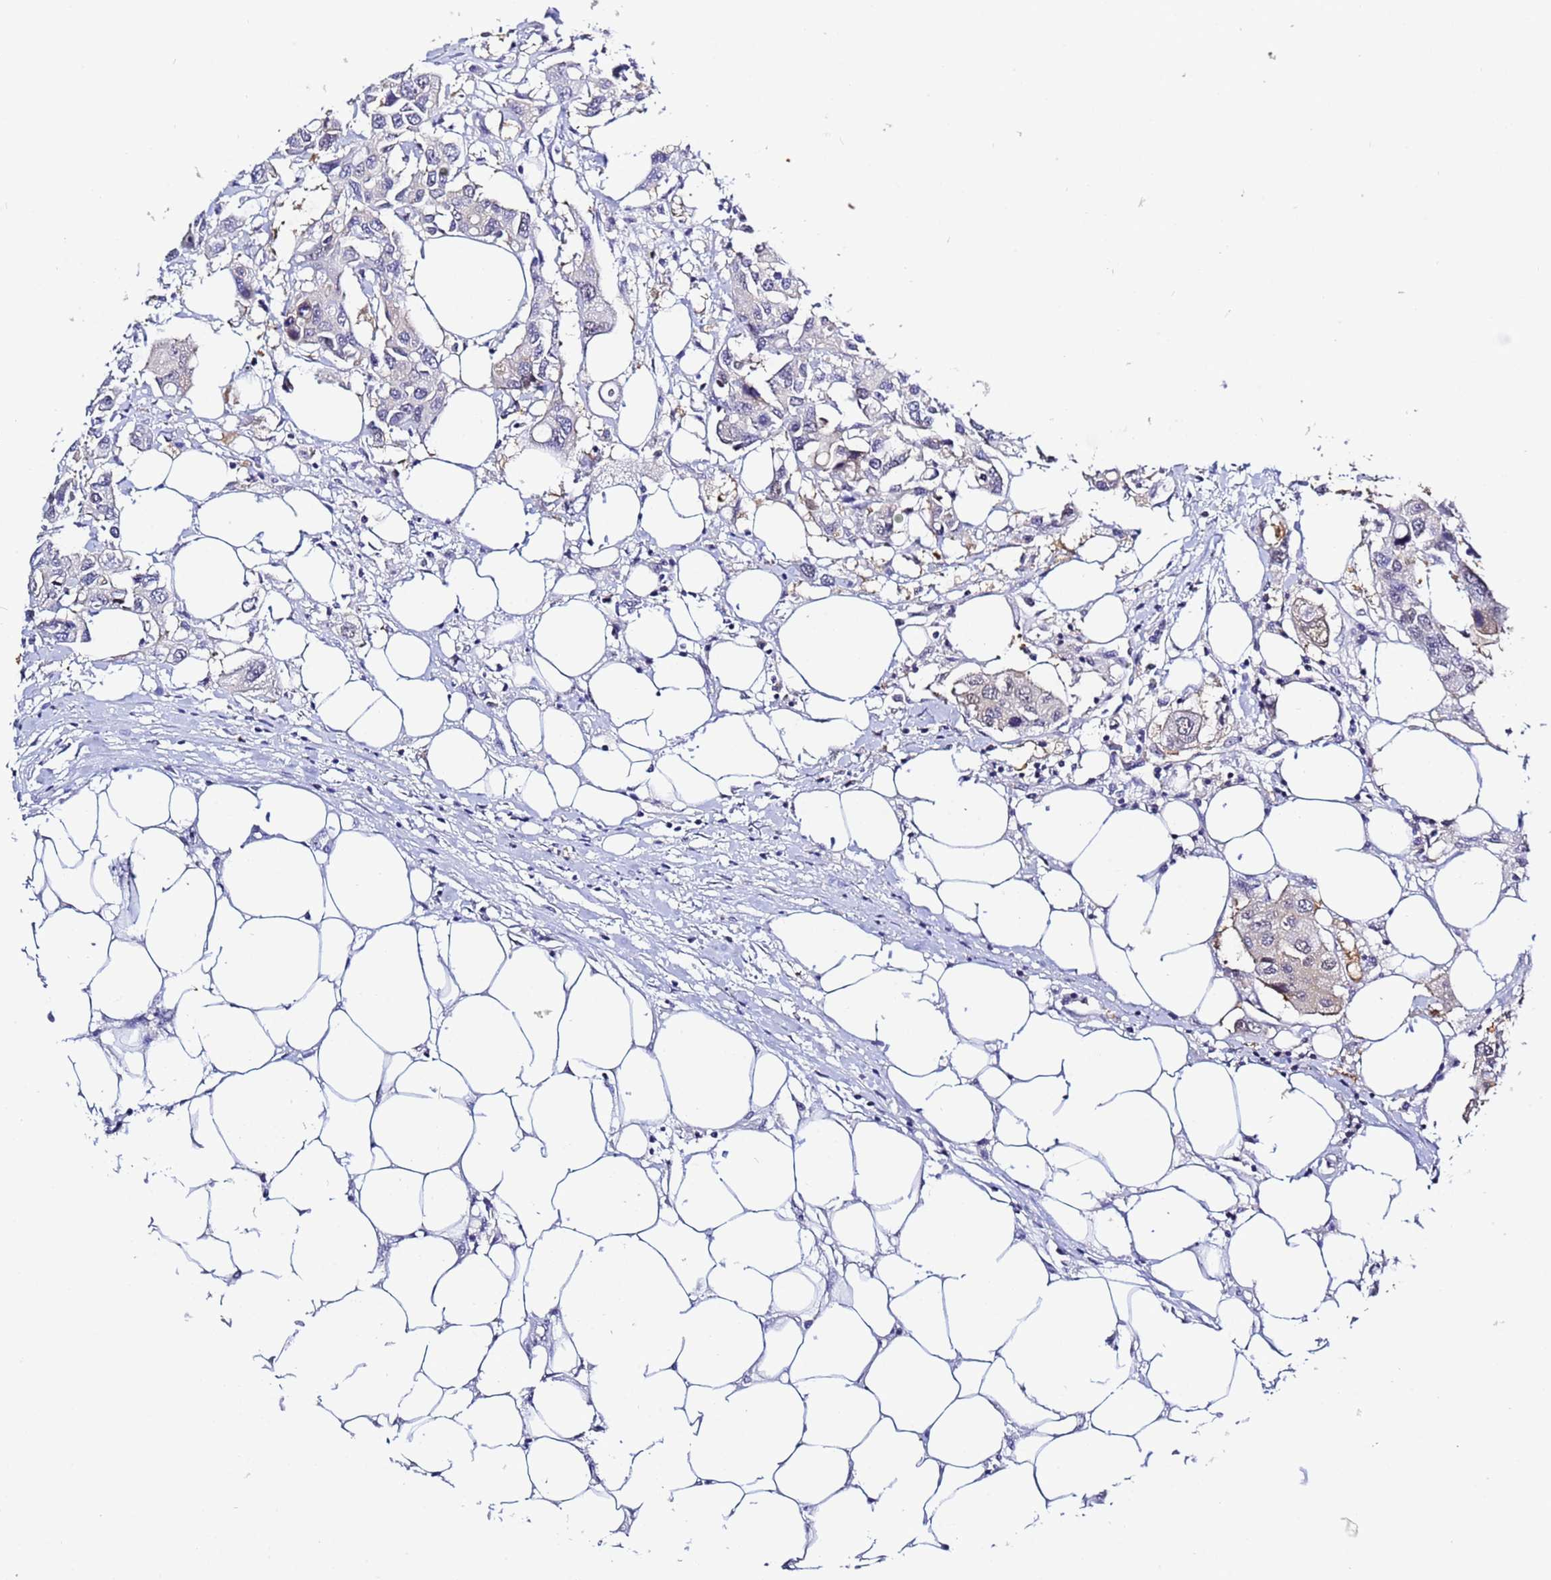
{"staining": {"intensity": "negative", "quantity": "none", "location": "none"}, "tissue": "colorectal cancer", "cell_type": "Tumor cells", "image_type": "cancer", "snomed": [{"axis": "morphology", "description": "Adenocarcinoma, NOS"}, {"axis": "topography", "description": "Colon"}], "caption": "Colorectal adenocarcinoma was stained to show a protein in brown. There is no significant expression in tumor cells.", "gene": "ACTL6B", "patient": {"sex": "male", "age": 77}}